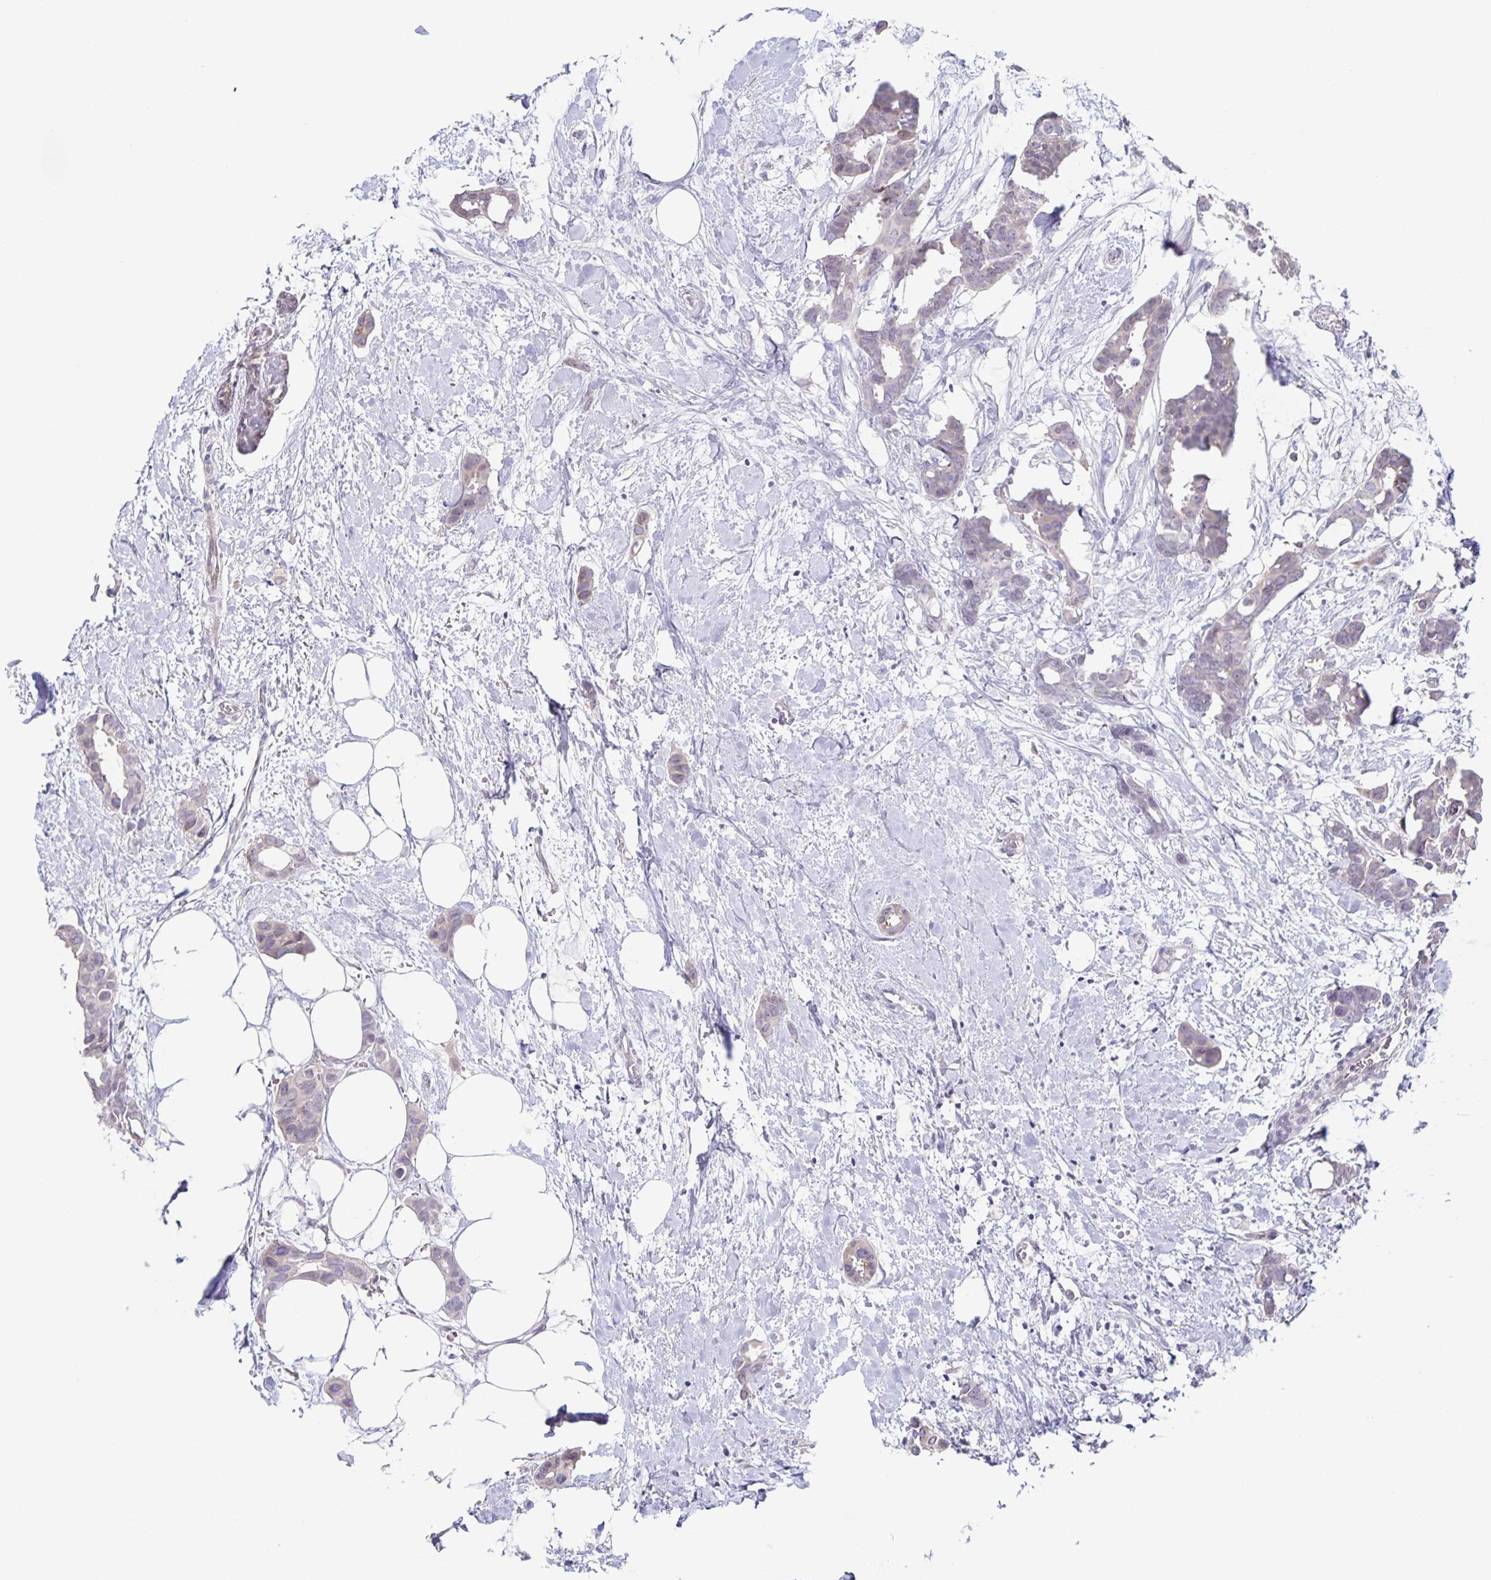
{"staining": {"intensity": "negative", "quantity": "none", "location": "none"}, "tissue": "breast cancer", "cell_type": "Tumor cells", "image_type": "cancer", "snomed": [{"axis": "morphology", "description": "Duct carcinoma"}, {"axis": "topography", "description": "Breast"}], "caption": "A photomicrograph of breast cancer (infiltrating ductal carcinoma) stained for a protein demonstrates no brown staining in tumor cells. (DAB (3,3'-diaminobenzidine) immunohistochemistry with hematoxylin counter stain).", "gene": "SYNE2", "patient": {"sex": "female", "age": 62}}